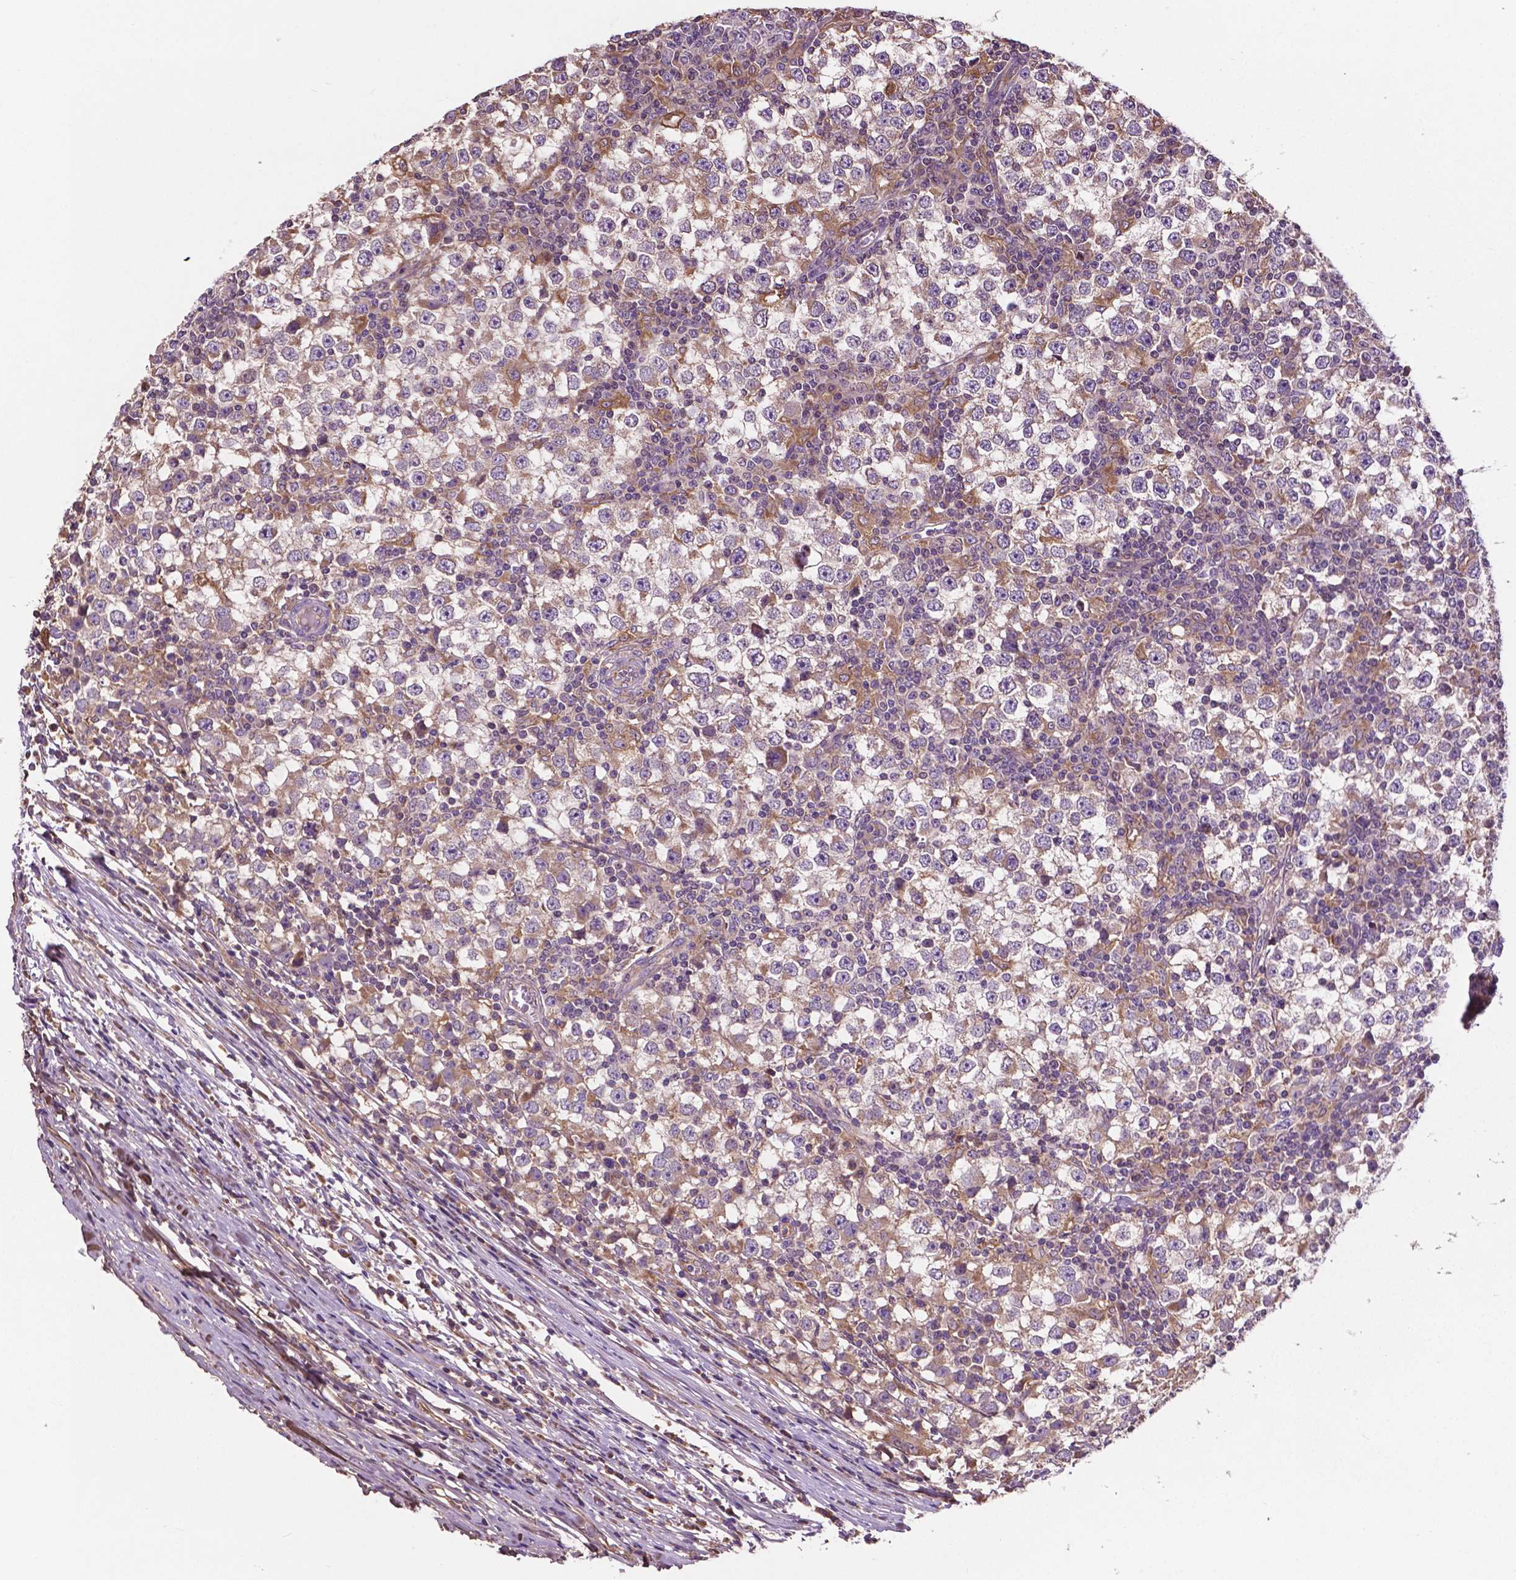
{"staining": {"intensity": "weak", "quantity": "25%-75%", "location": "cytoplasmic/membranous"}, "tissue": "testis cancer", "cell_type": "Tumor cells", "image_type": "cancer", "snomed": [{"axis": "morphology", "description": "Seminoma, NOS"}, {"axis": "topography", "description": "Testis"}], "caption": "IHC photomicrograph of seminoma (testis) stained for a protein (brown), which reveals low levels of weak cytoplasmic/membranous expression in approximately 25%-75% of tumor cells.", "gene": "GJA9", "patient": {"sex": "male", "age": 65}}